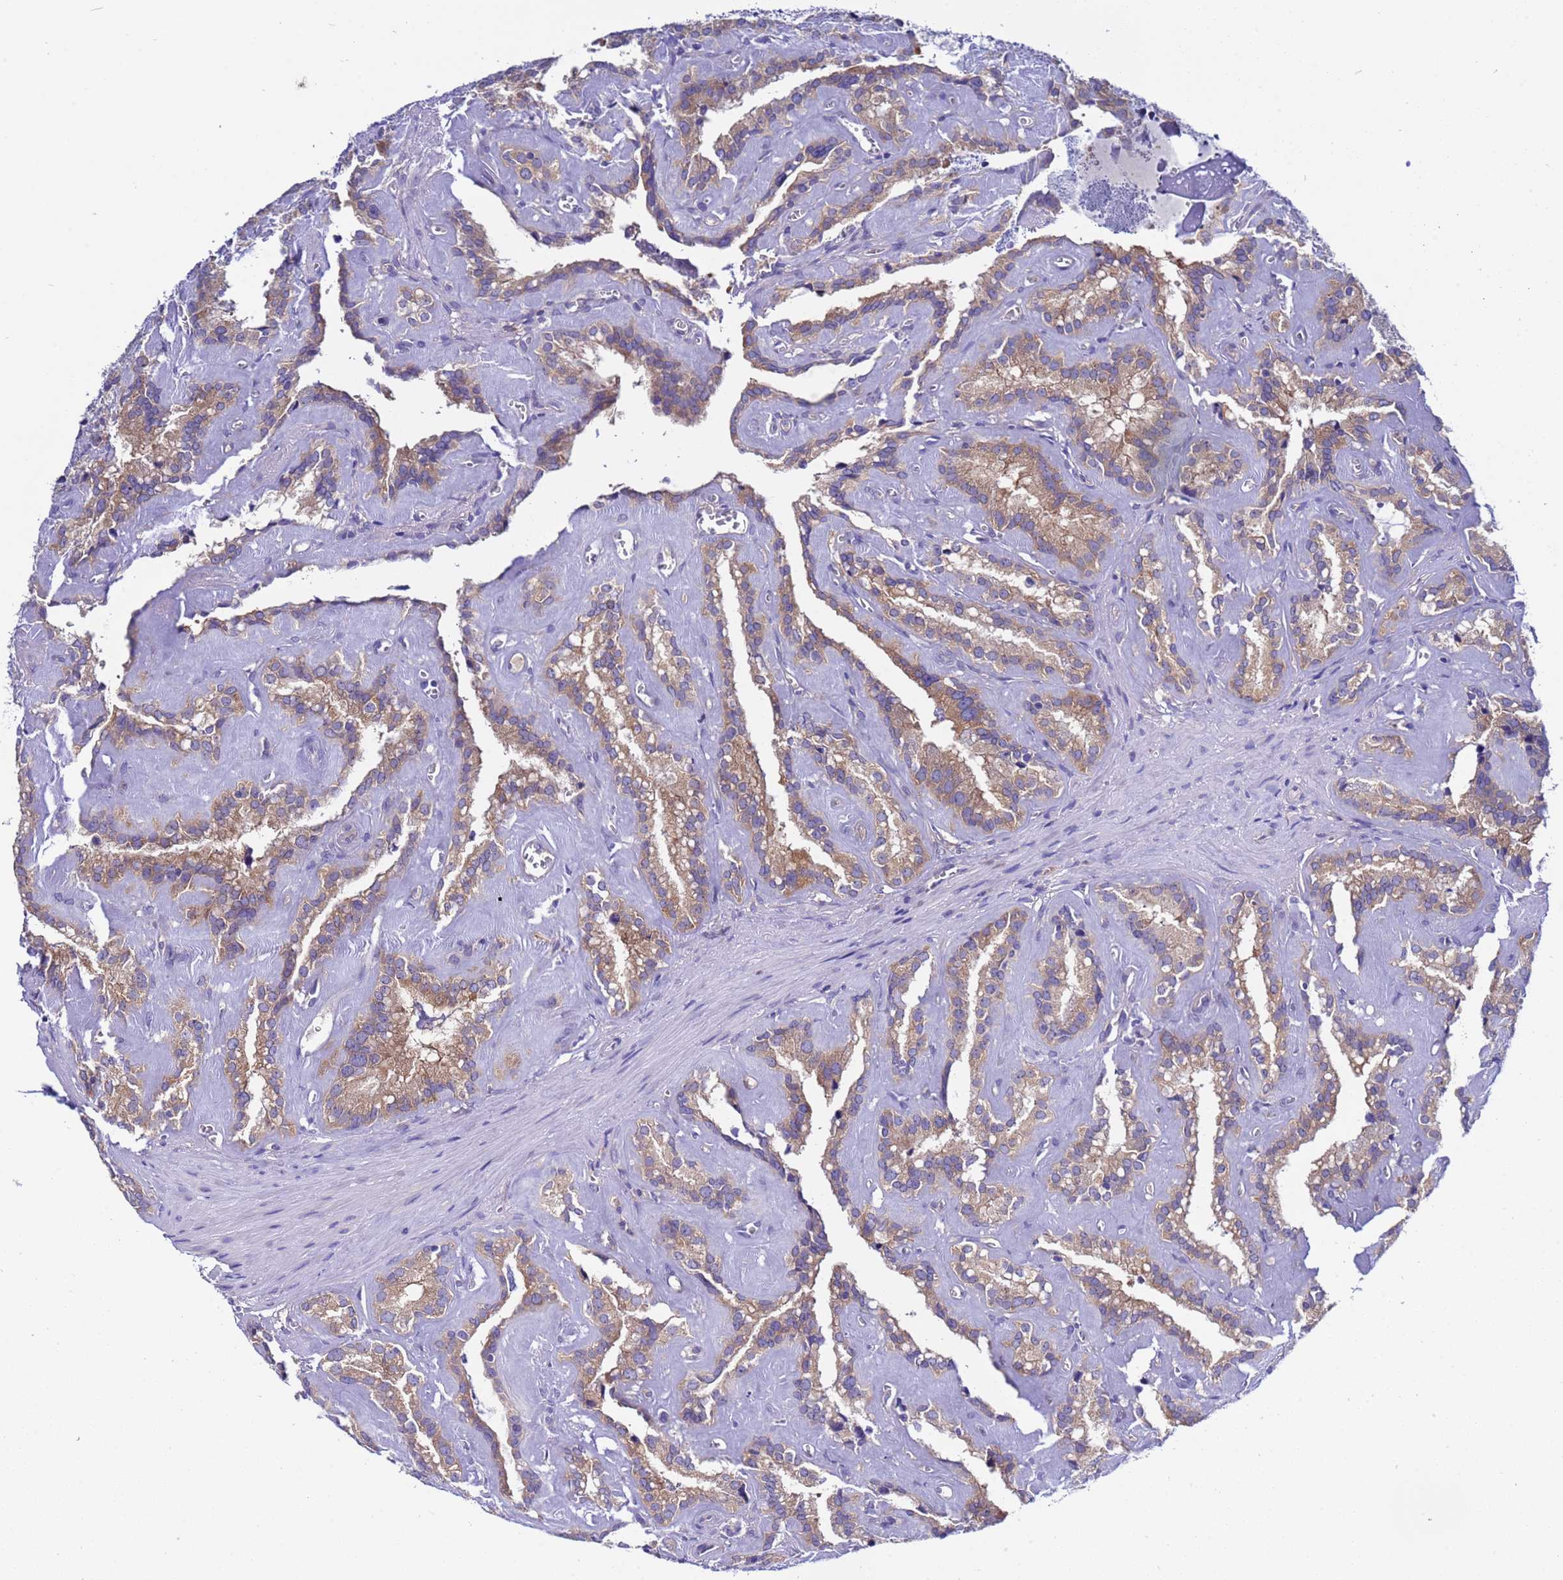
{"staining": {"intensity": "moderate", "quantity": ">75%", "location": "cytoplasmic/membranous"}, "tissue": "seminal vesicle", "cell_type": "Glandular cells", "image_type": "normal", "snomed": [{"axis": "morphology", "description": "Normal tissue, NOS"}, {"axis": "topography", "description": "Prostate"}, {"axis": "topography", "description": "Seminal veicle"}], "caption": "IHC of benign seminal vesicle exhibits medium levels of moderate cytoplasmic/membranous staining in approximately >75% of glandular cells.", "gene": "RC3H2", "patient": {"sex": "male", "age": 59}}